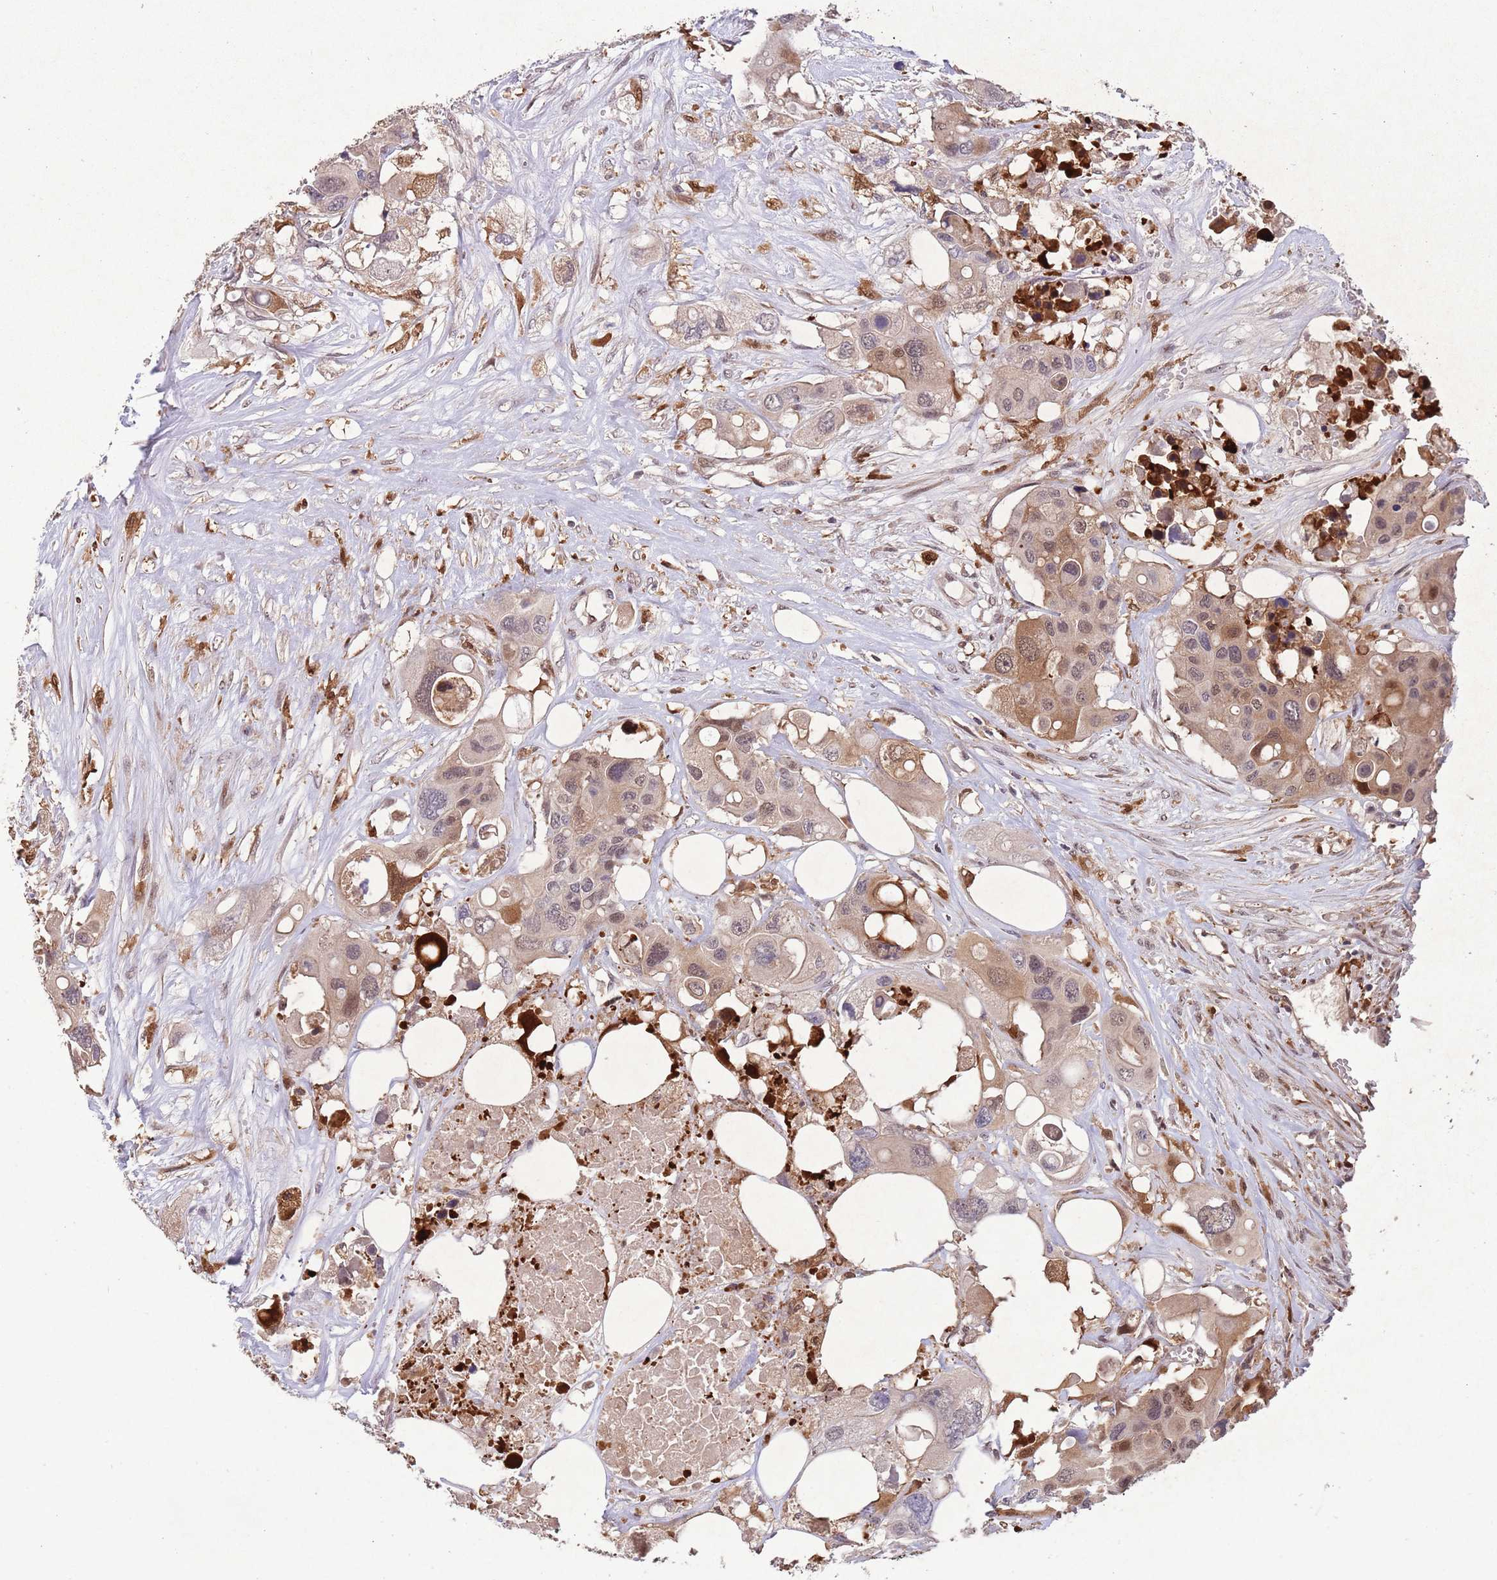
{"staining": {"intensity": "moderate", "quantity": "25%-75%", "location": "cytoplasmic/membranous,nuclear"}, "tissue": "colorectal cancer", "cell_type": "Tumor cells", "image_type": "cancer", "snomed": [{"axis": "morphology", "description": "Adenocarcinoma, NOS"}, {"axis": "topography", "description": "Colon"}], "caption": "This image reveals colorectal cancer (adenocarcinoma) stained with immunohistochemistry to label a protein in brown. The cytoplasmic/membranous and nuclear of tumor cells show moderate positivity for the protein. Nuclei are counter-stained blue.", "gene": "ZNF639", "patient": {"sex": "male", "age": 77}}